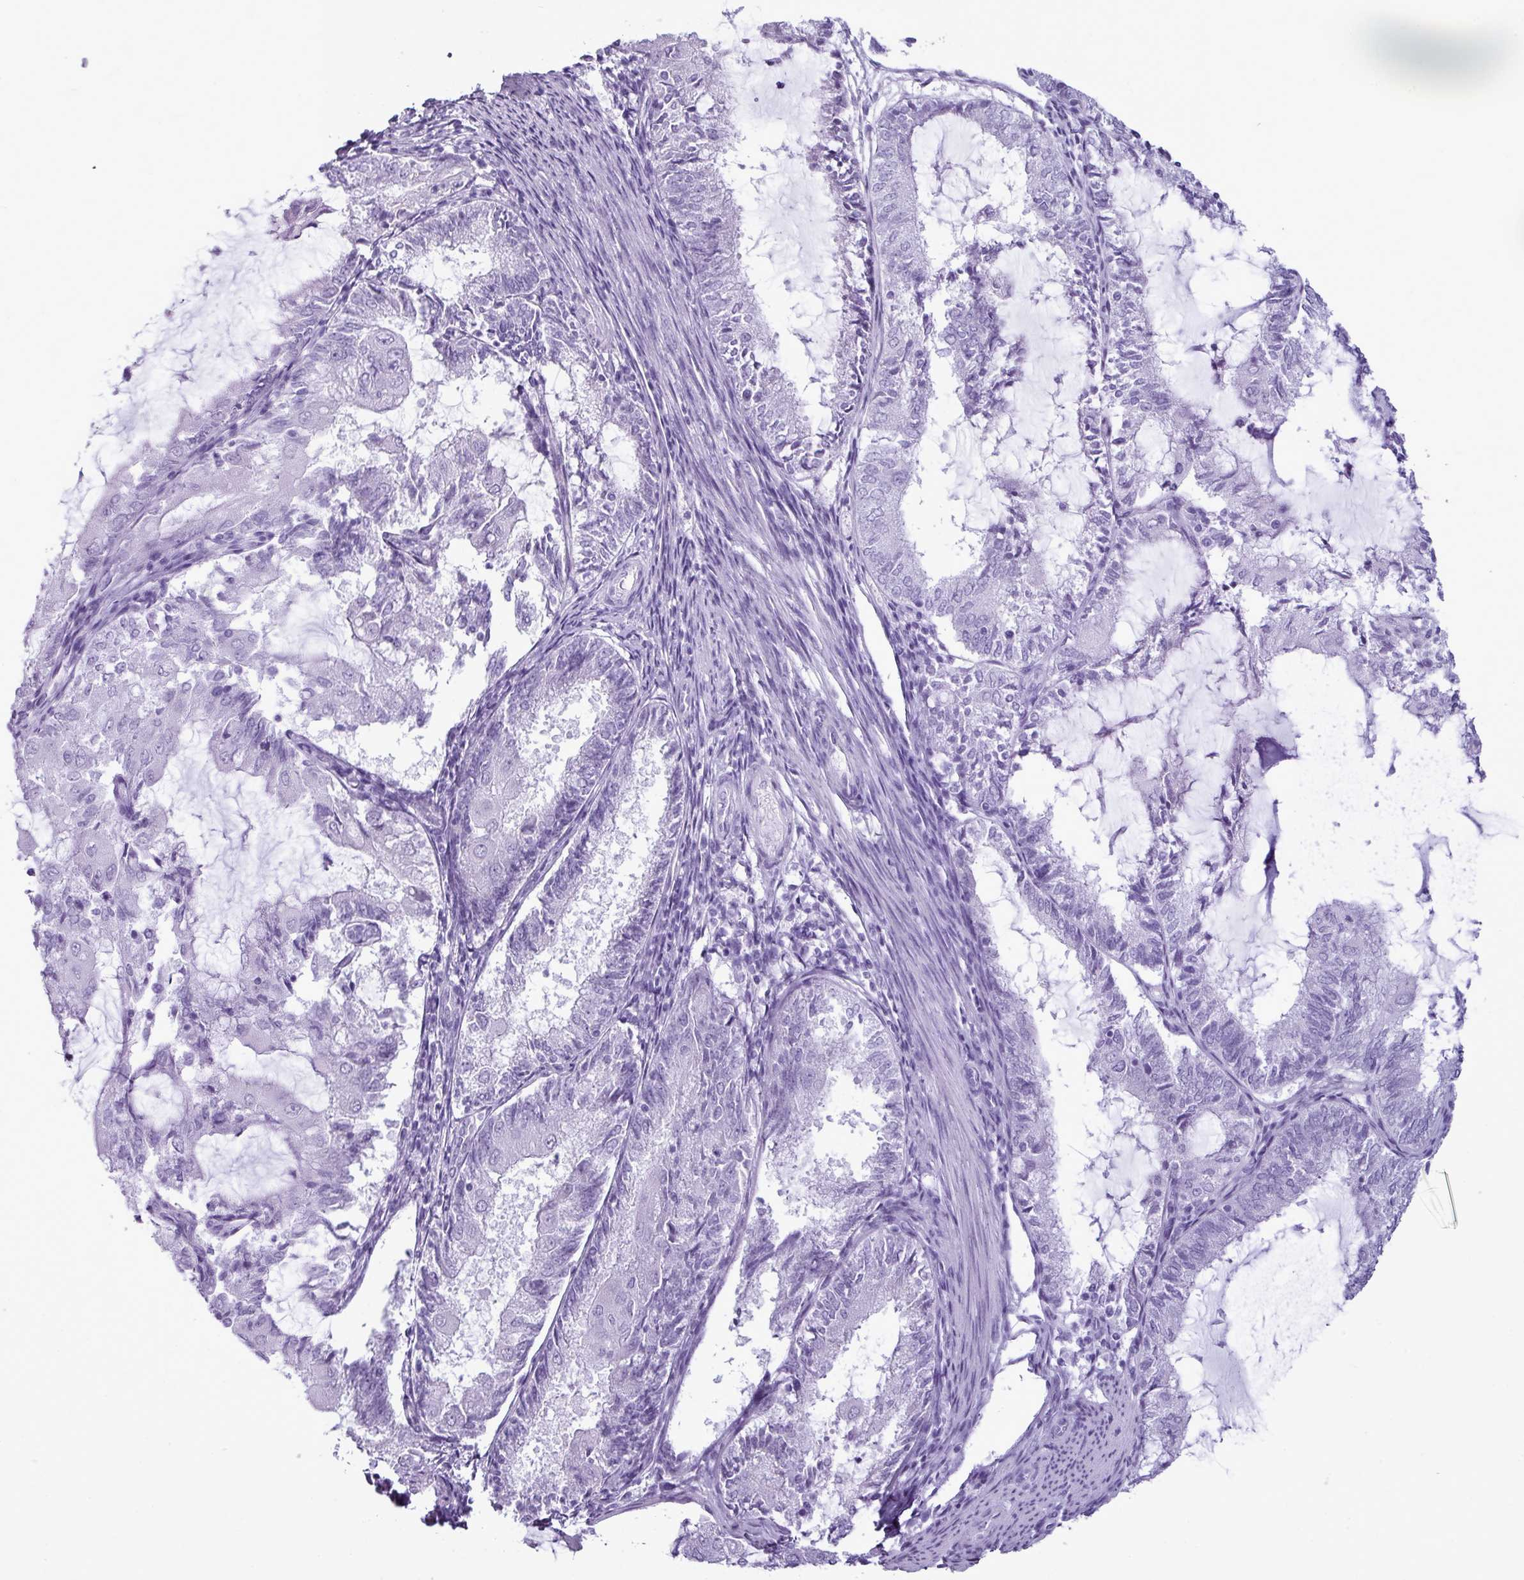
{"staining": {"intensity": "negative", "quantity": "none", "location": "none"}, "tissue": "endometrial cancer", "cell_type": "Tumor cells", "image_type": "cancer", "snomed": [{"axis": "morphology", "description": "Adenocarcinoma, NOS"}, {"axis": "topography", "description": "Endometrium"}], "caption": "Immunohistochemical staining of human endometrial cancer (adenocarcinoma) reveals no significant positivity in tumor cells. Nuclei are stained in blue.", "gene": "AMY1B", "patient": {"sex": "female", "age": 81}}